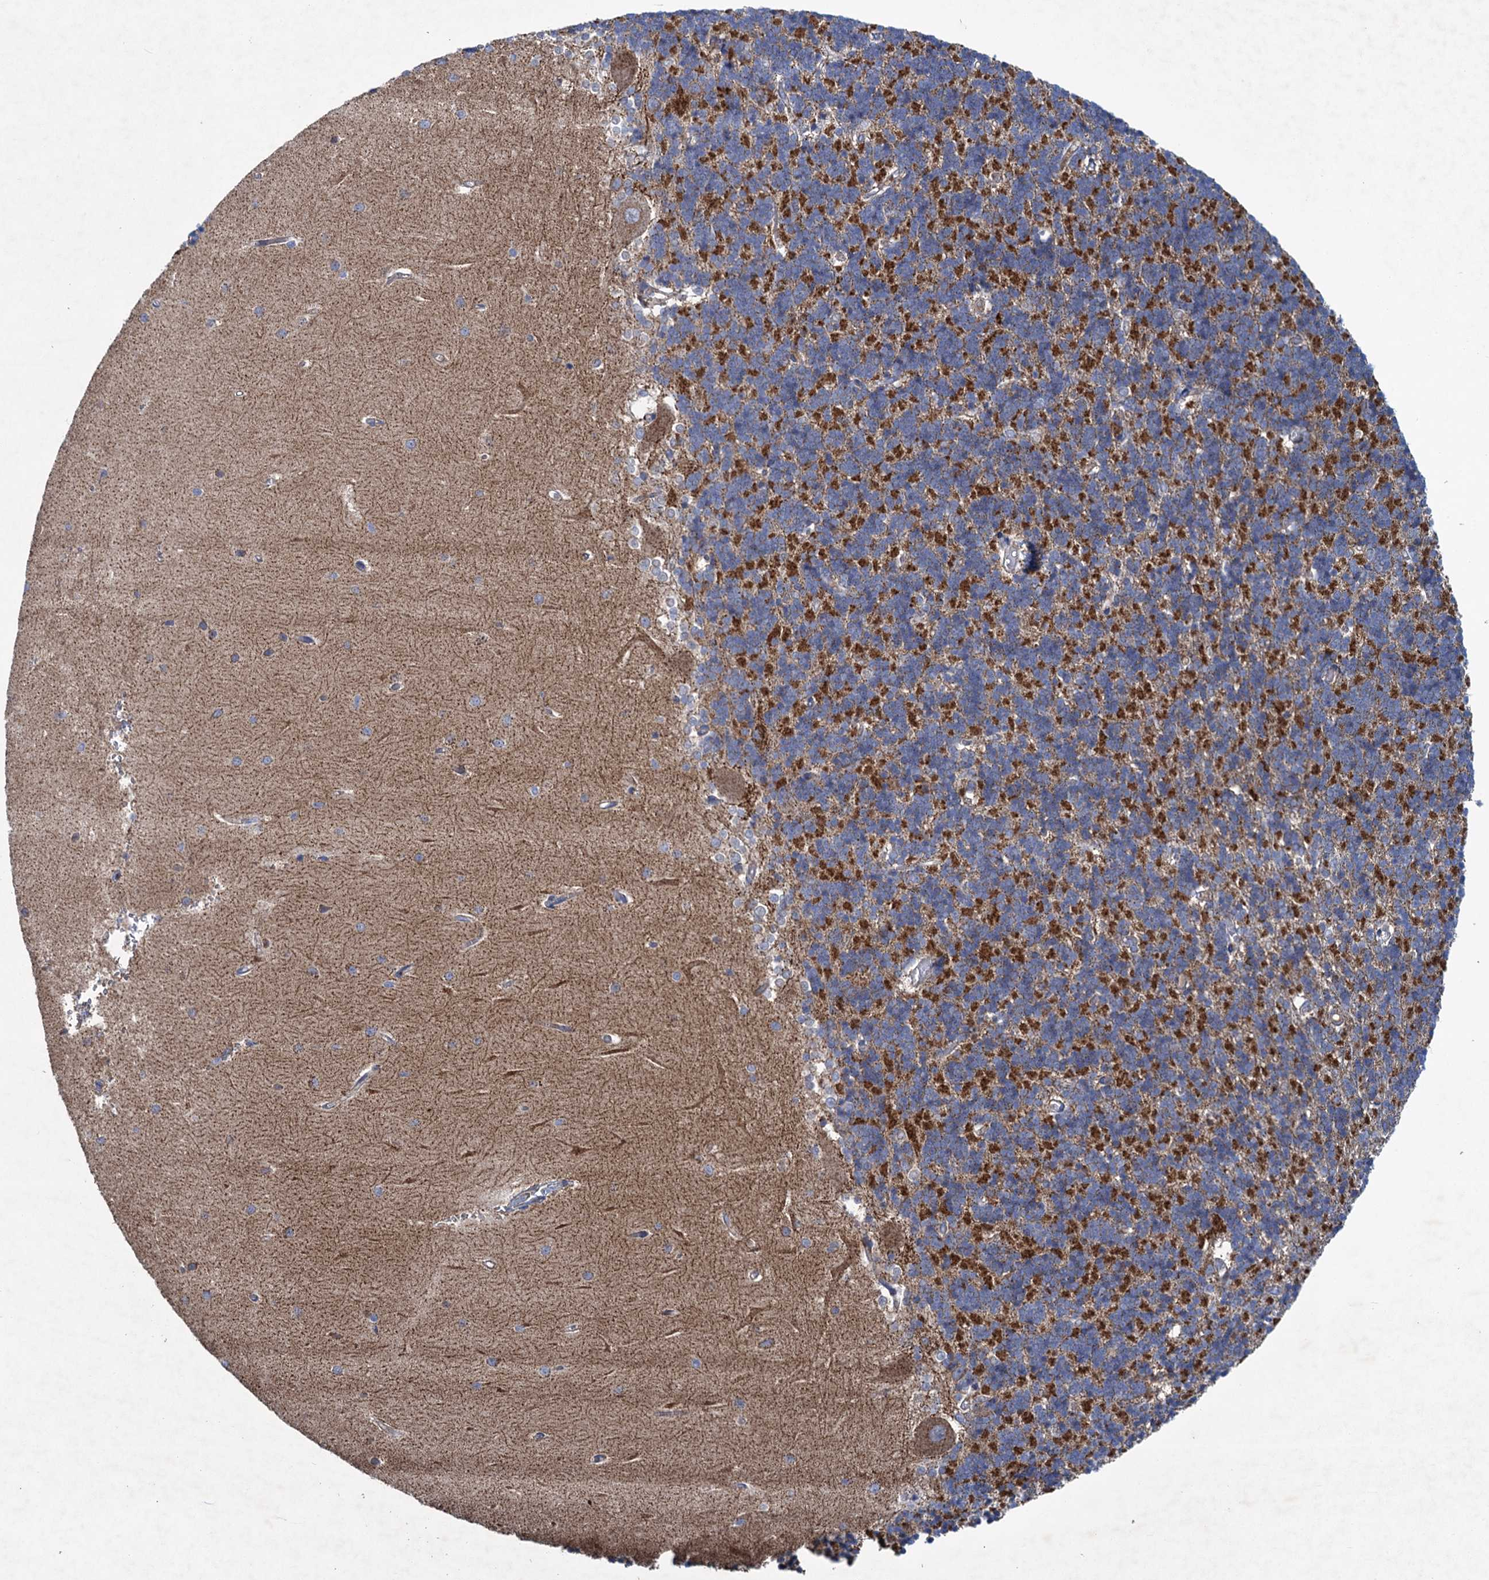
{"staining": {"intensity": "strong", "quantity": "25%-75%", "location": "cytoplasmic/membranous"}, "tissue": "cerebellum", "cell_type": "Cells in granular layer", "image_type": "normal", "snomed": [{"axis": "morphology", "description": "Normal tissue, NOS"}, {"axis": "topography", "description": "Cerebellum"}], "caption": "Cells in granular layer exhibit strong cytoplasmic/membranous positivity in approximately 25%-75% of cells in normal cerebellum.", "gene": "GTPBP3", "patient": {"sex": "male", "age": 37}}